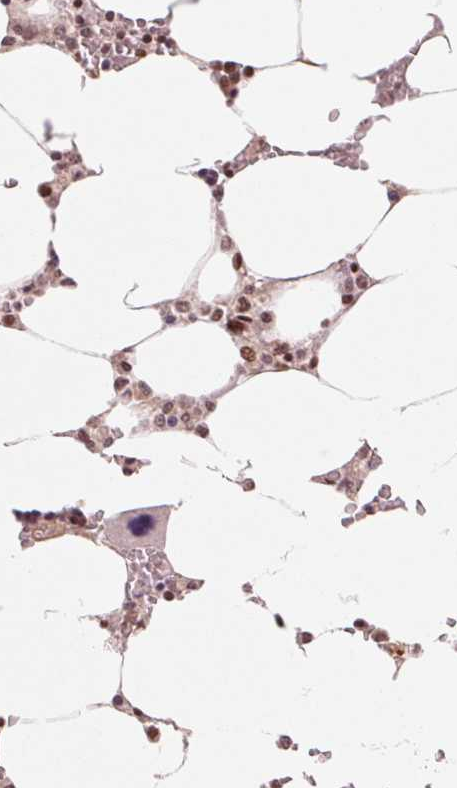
{"staining": {"intensity": "strong", "quantity": "25%-75%", "location": "nuclear"}, "tissue": "bone marrow", "cell_type": "Hematopoietic cells", "image_type": "normal", "snomed": [{"axis": "morphology", "description": "Normal tissue, NOS"}, {"axis": "topography", "description": "Bone marrow"}], "caption": "This micrograph displays immunohistochemistry (IHC) staining of normal human bone marrow, with high strong nuclear staining in approximately 25%-75% of hematopoietic cells.", "gene": "TTLL9", "patient": {"sex": "male", "age": 64}}